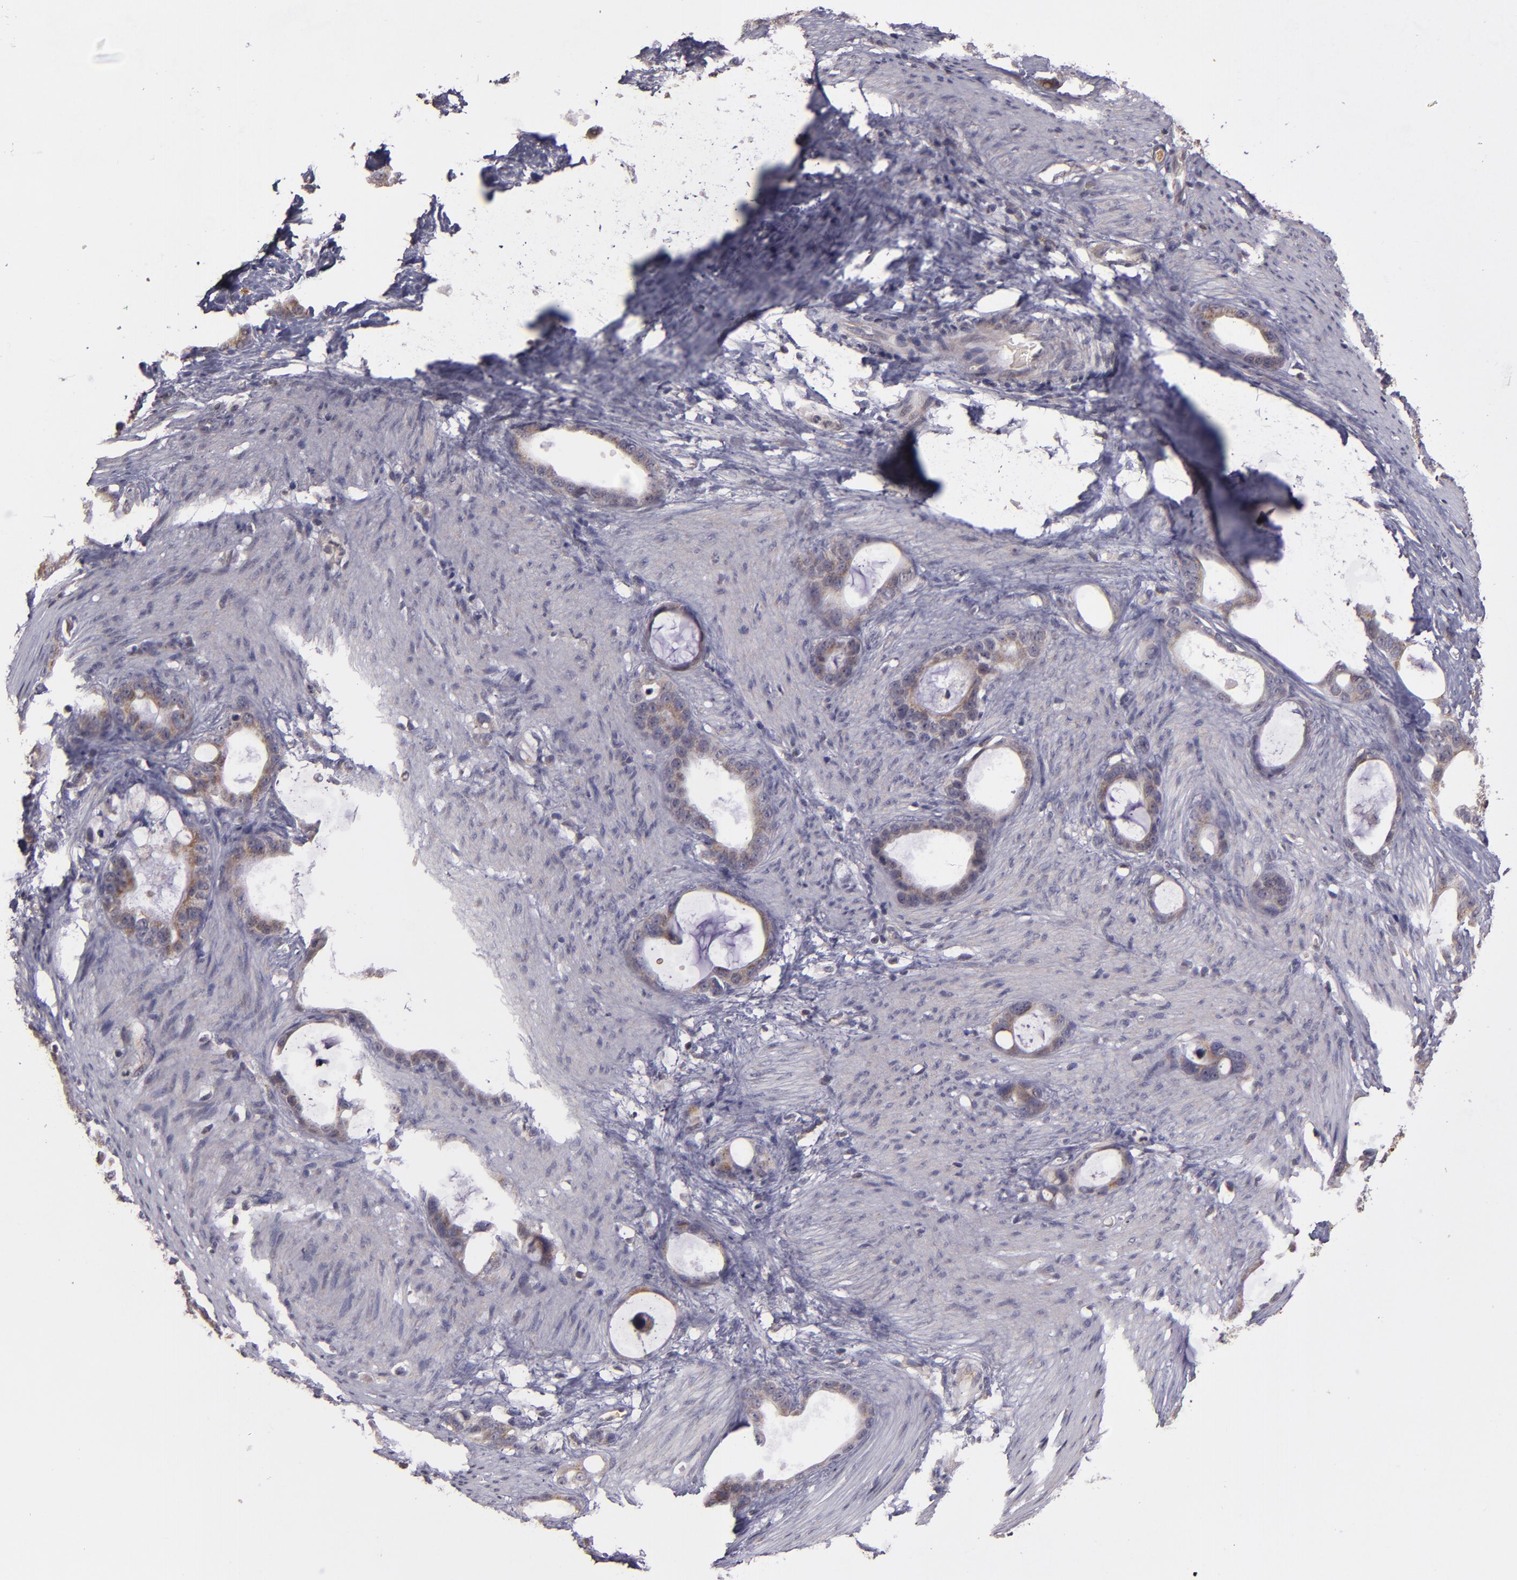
{"staining": {"intensity": "weak", "quantity": ">75%", "location": "cytoplasmic/membranous"}, "tissue": "stomach cancer", "cell_type": "Tumor cells", "image_type": "cancer", "snomed": [{"axis": "morphology", "description": "Adenocarcinoma, NOS"}, {"axis": "topography", "description": "Stomach"}], "caption": "The photomicrograph shows immunohistochemical staining of stomach cancer. There is weak cytoplasmic/membranous expression is seen in approximately >75% of tumor cells. (DAB IHC, brown staining for protein, blue staining for nuclei).", "gene": "ABL1", "patient": {"sex": "female", "age": 75}}